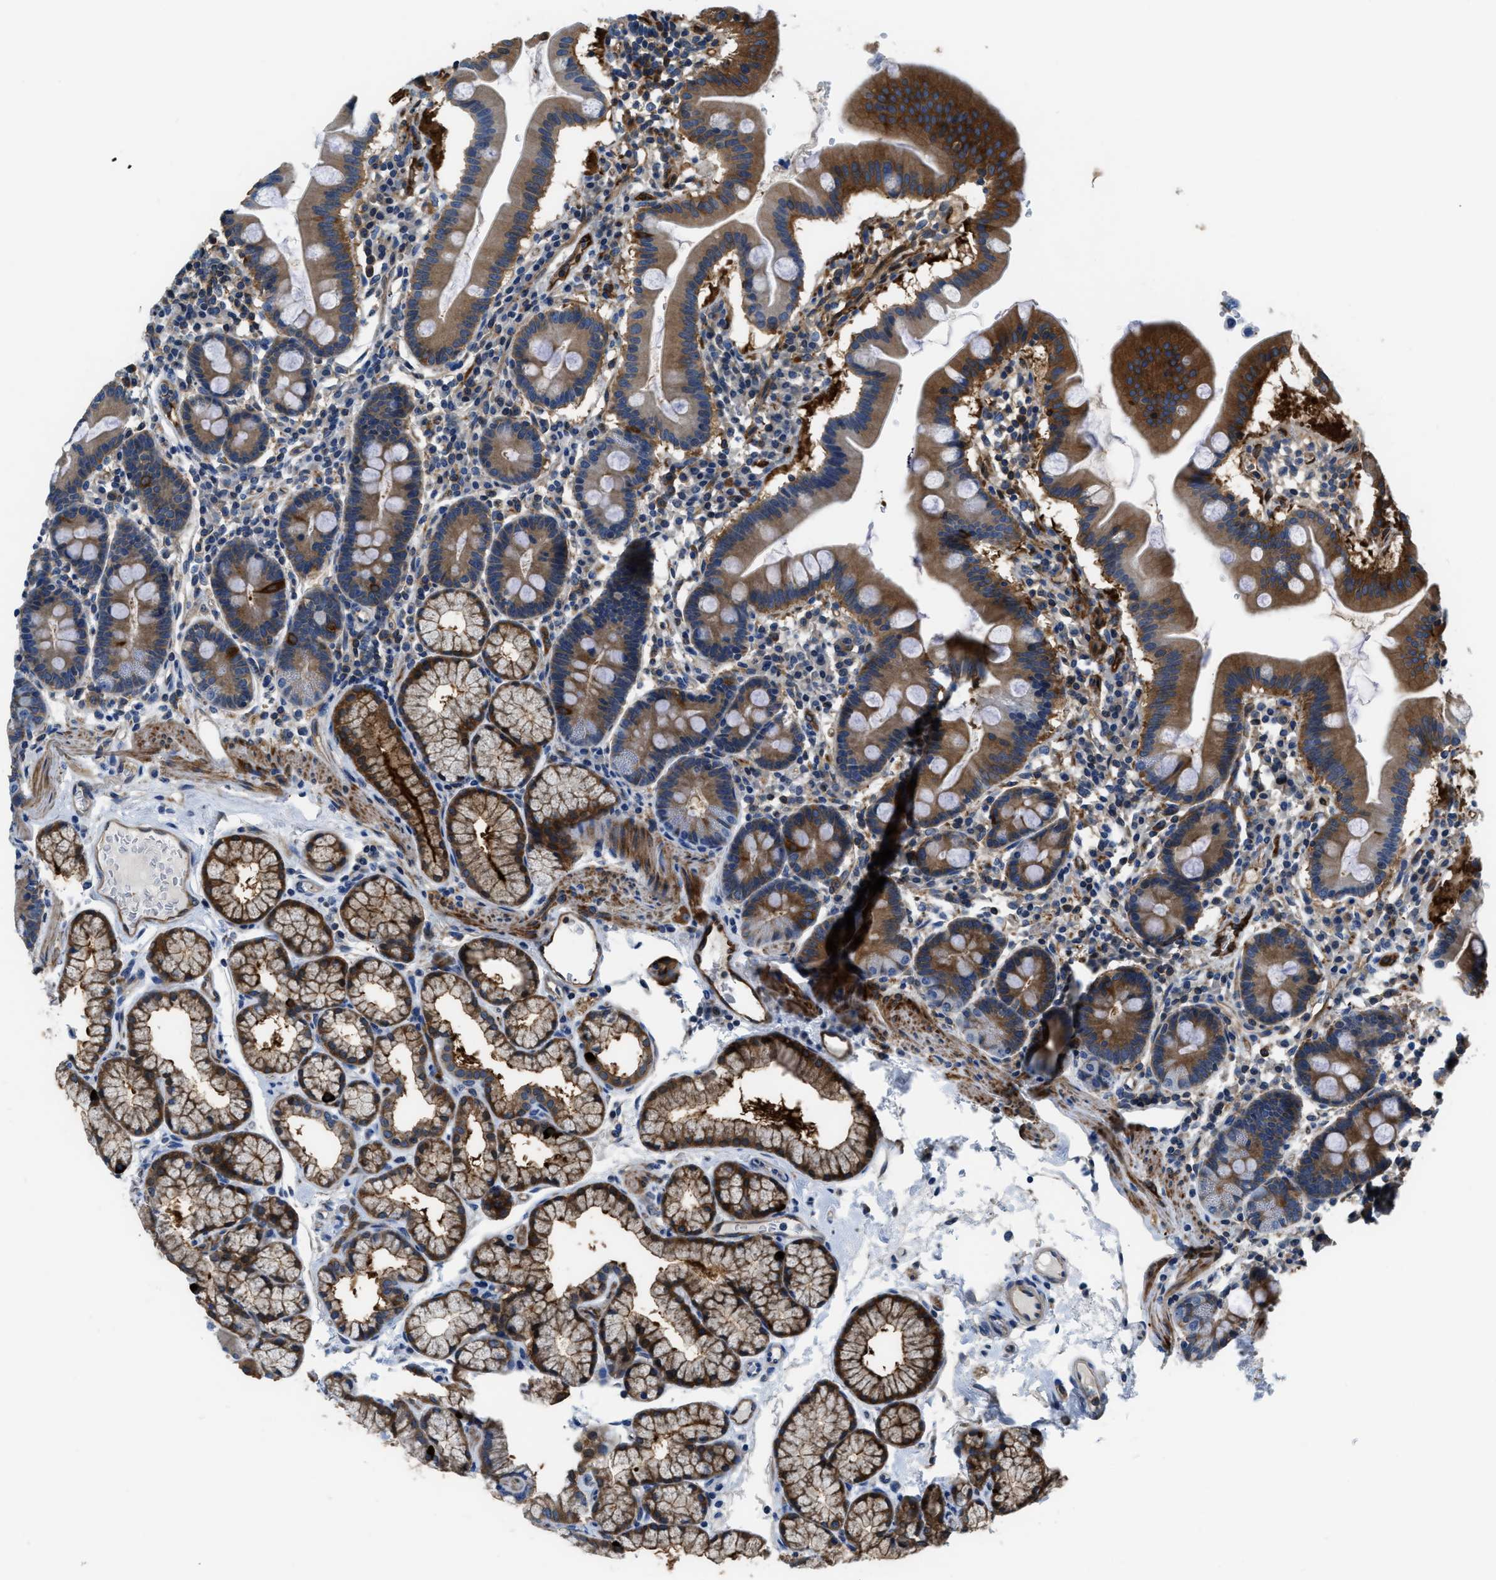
{"staining": {"intensity": "strong", "quantity": "<25%", "location": "cytoplasmic/membranous"}, "tissue": "duodenum", "cell_type": "Glandular cells", "image_type": "normal", "snomed": [{"axis": "morphology", "description": "Normal tissue, NOS"}, {"axis": "topography", "description": "Duodenum"}], "caption": "A photomicrograph showing strong cytoplasmic/membranous staining in about <25% of glandular cells in normal duodenum, as visualized by brown immunohistochemical staining.", "gene": "PFKP", "patient": {"sex": "male", "age": 50}}